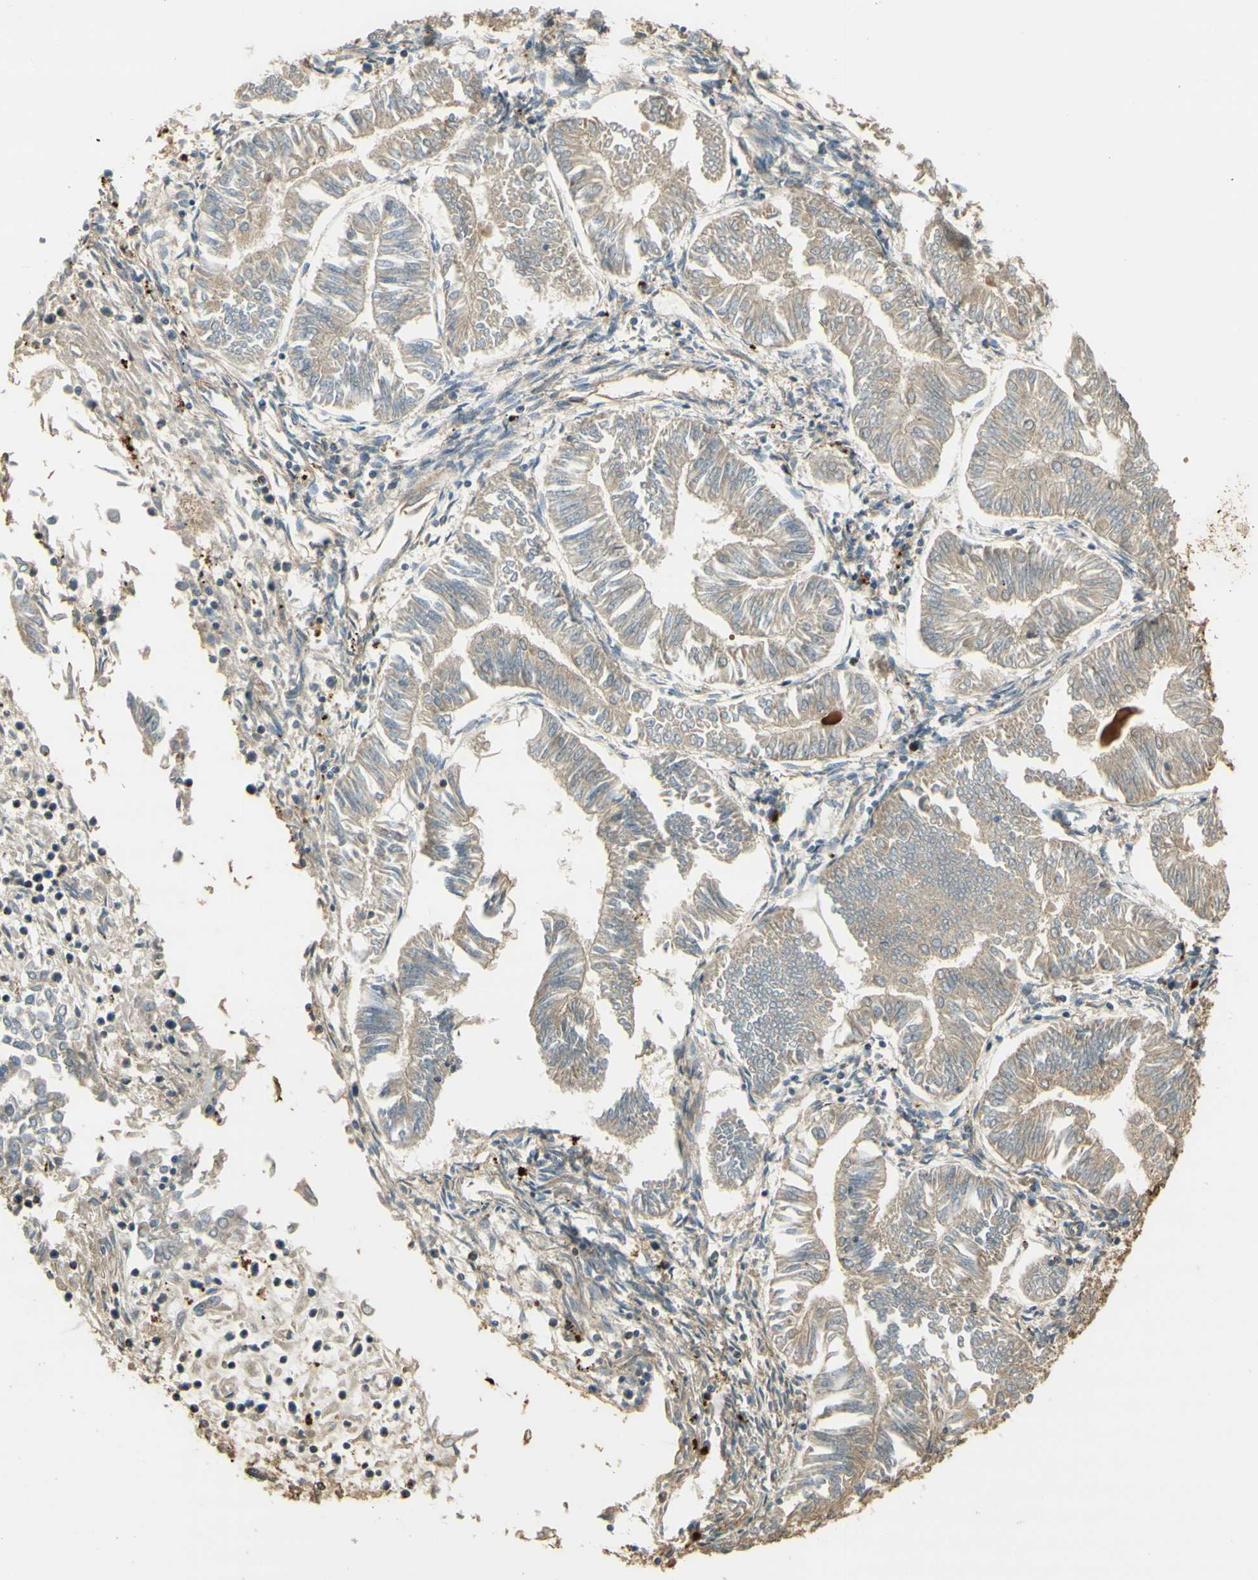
{"staining": {"intensity": "weak", "quantity": ">75%", "location": "cytoplasmic/membranous"}, "tissue": "endometrial cancer", "cell_type": "Tumor cells", "image_type": "cancer", "snomed": [{"axis": "morphology", "description": "Adenocarcinoma, NOS"}, {"axis": "topography", "description": "Endometrium"}], "caption": "DAB (3,3'-diaminobenzidine) immunohistochemical staining of endometrial cancer reveals weak cytoplasmic/membranous protein positivity in approximately >75% of tumor cells. The staining was performed using DAB to visualize the protein expression in brown, while the nuclei were stained in blue with hematoxylin (Magnification: 20x).", "gene": "AGER", "patient": {"sex": "female", "age": 53}}